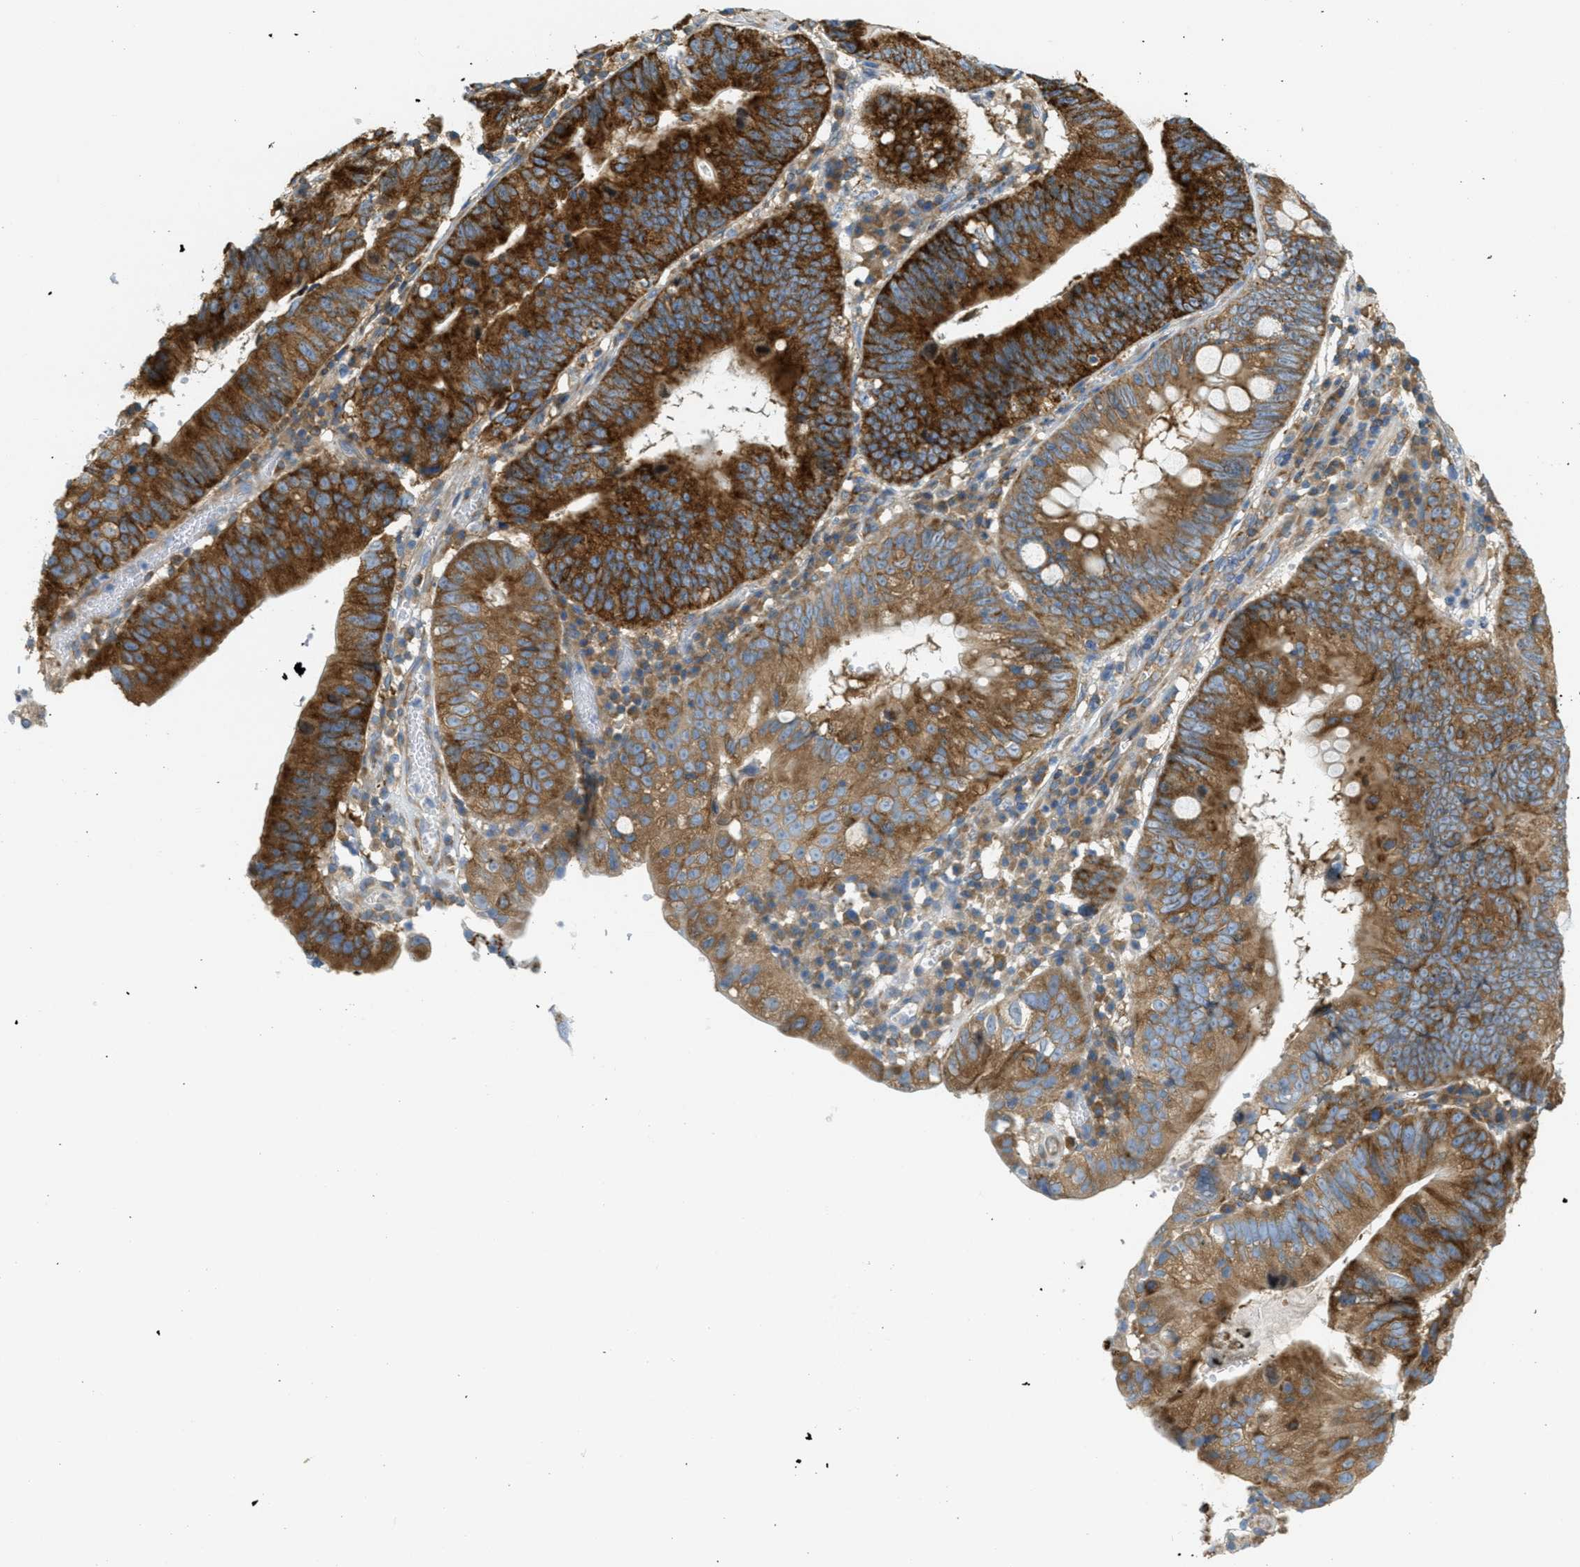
{"staining": {"intensity": "strong", "quantity": ">75%", "location": "cytoplasmic/membranous"}, "tissue": "stomach cancer", "cell_type": "Tumor cells", "image_type": "cancer", "snomed": [{"axis": "morphology", "description": "Adenocarcinoma, NOS"}, {"axis": "topography", "description": "Stomach"}], "caption": "Stomach adenocarcinoma tissue exhibits strong cytoplasmic/membranous positivity in approximately >75% of tumor cells", "gene": "ABCF1", "patient": {"sex": "male", "age": 59}}